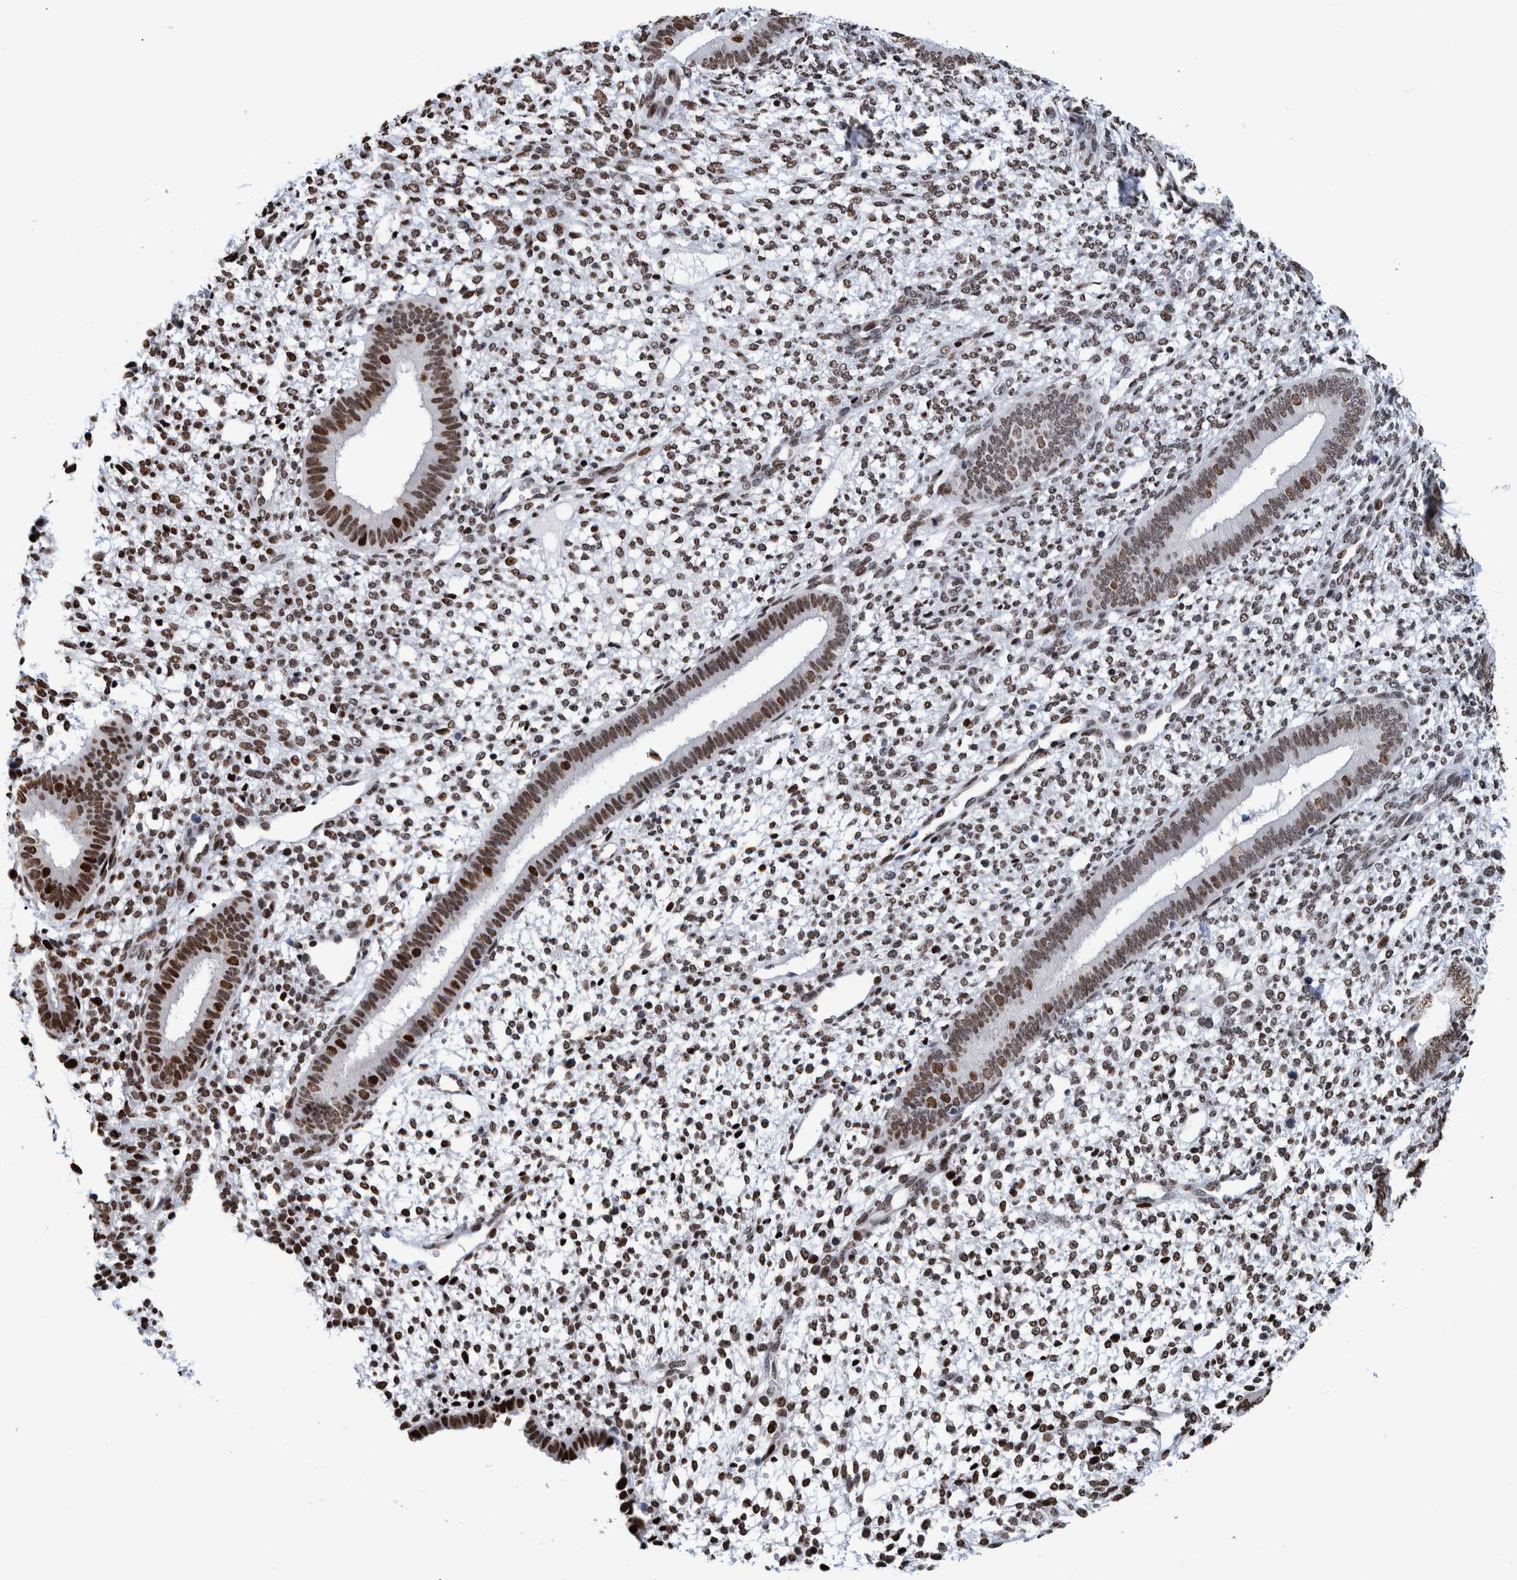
{"staining": {"intensity": "strong", "quantity": ">75%", "location": "cytoplasmic/membranous"}, "tissue": "endometrium", "cell_type": "Cells in endometrial stroma", "image_type": "normal", "snomed": [{"axis": "morphology", "description": "Normal tissue, NOS"}, {"axis": "topography", "description": "Endometrium"}], "caption": "High-magnification brightfield microscopy of normal endometrium stained with DAB (3,3'-diaminobenzidine) (brown) and counterstained with hematoxylin (blue). cells in endometrial stroma exhibit strong cytoplasmic/membranous positivity is seen in approximately>75% of cells.", "gene": "HEATR9", "patient": {"sex": "female", "age": 46}}